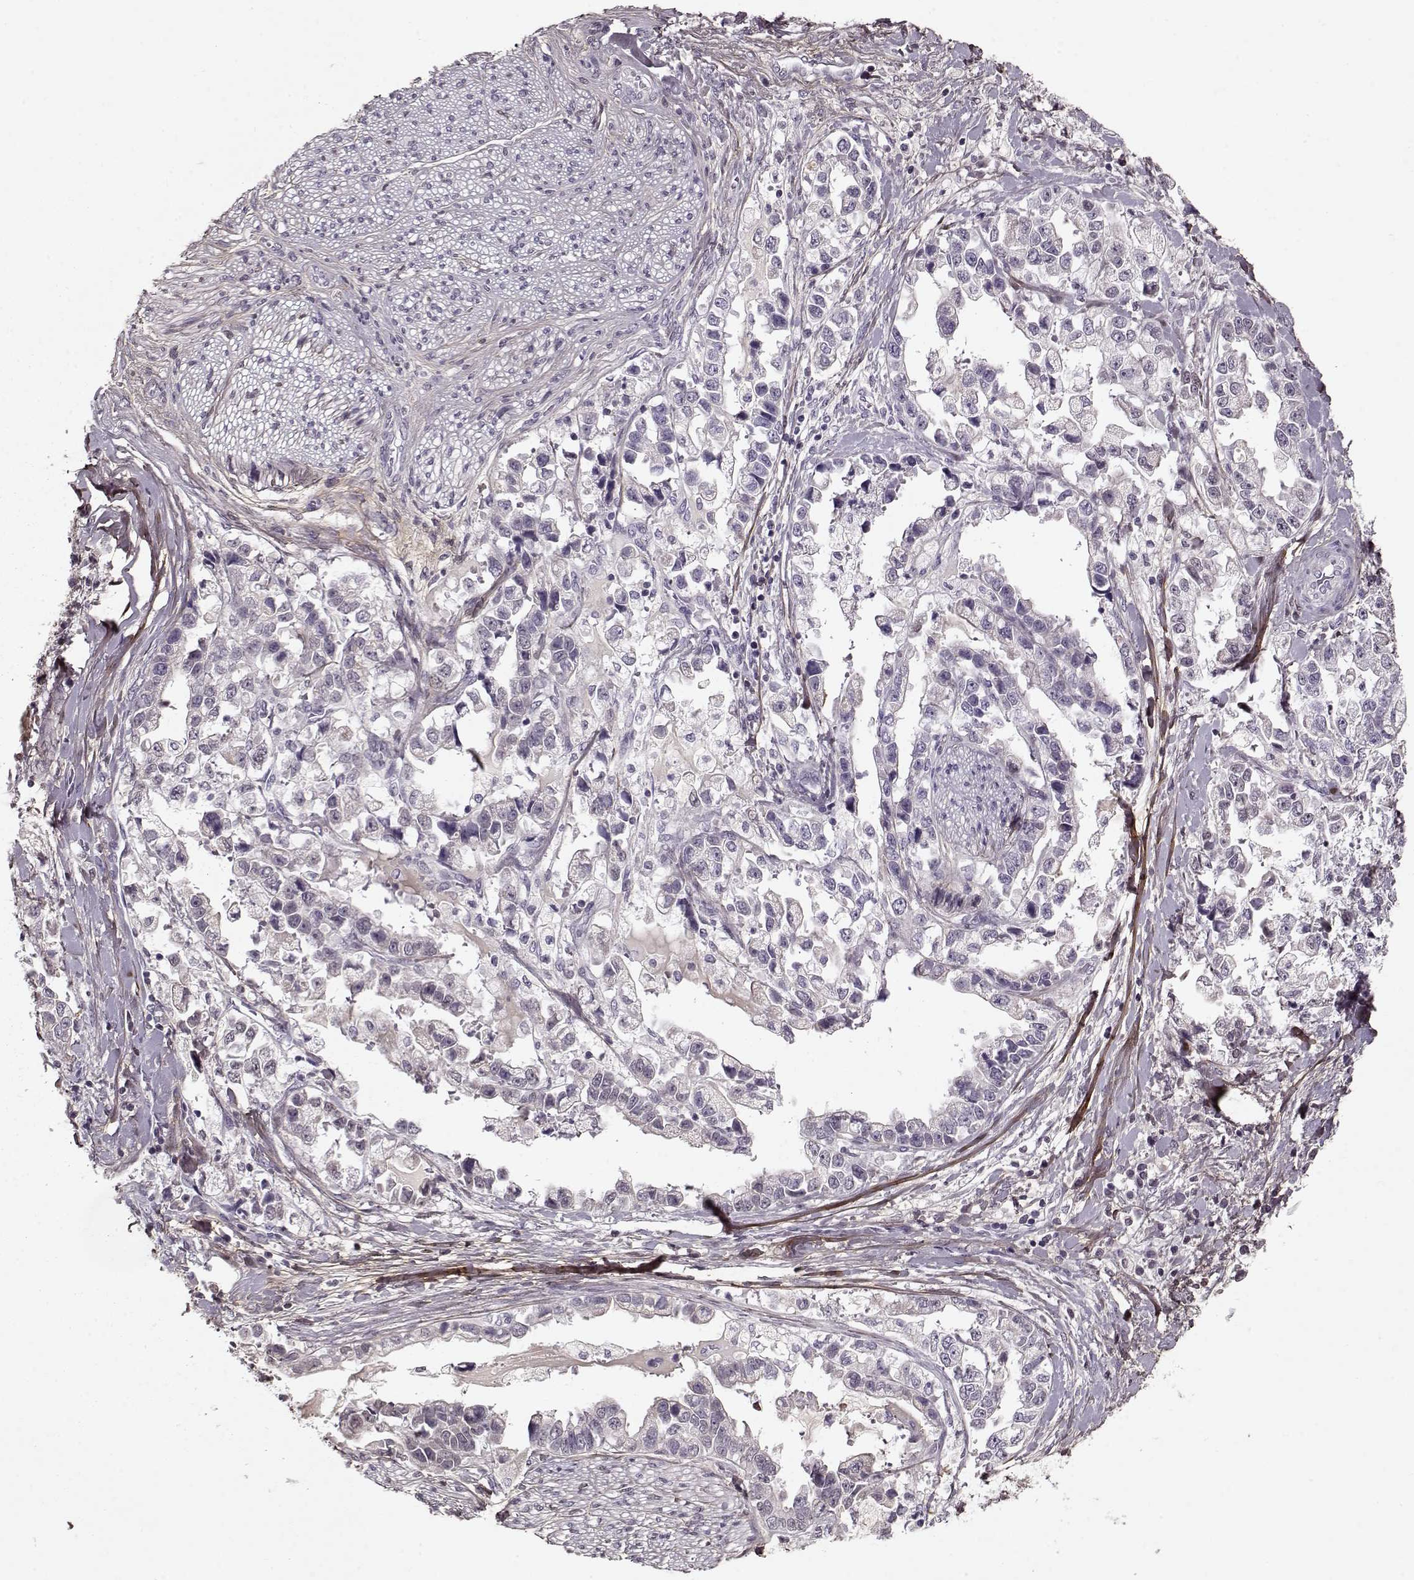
{"staining": {"intensity": "negative", "quantity": "none", "location": "none"}, "tissue": "stomach cancer", "cell_type": "Tumor cells", "image_type": "cancer", "snomed": [{"axis": "morphology", "description": "Adenocarcinoma, NOS"}, {"axis": "topography", "description": "Stomach"}], "caption": "A micrograph of stomach adenocarcinoma stained for a protein reveals no brown staining in tumor cells.", "gene": "LUM", "patient": {"sex": "male", "age": 59}}